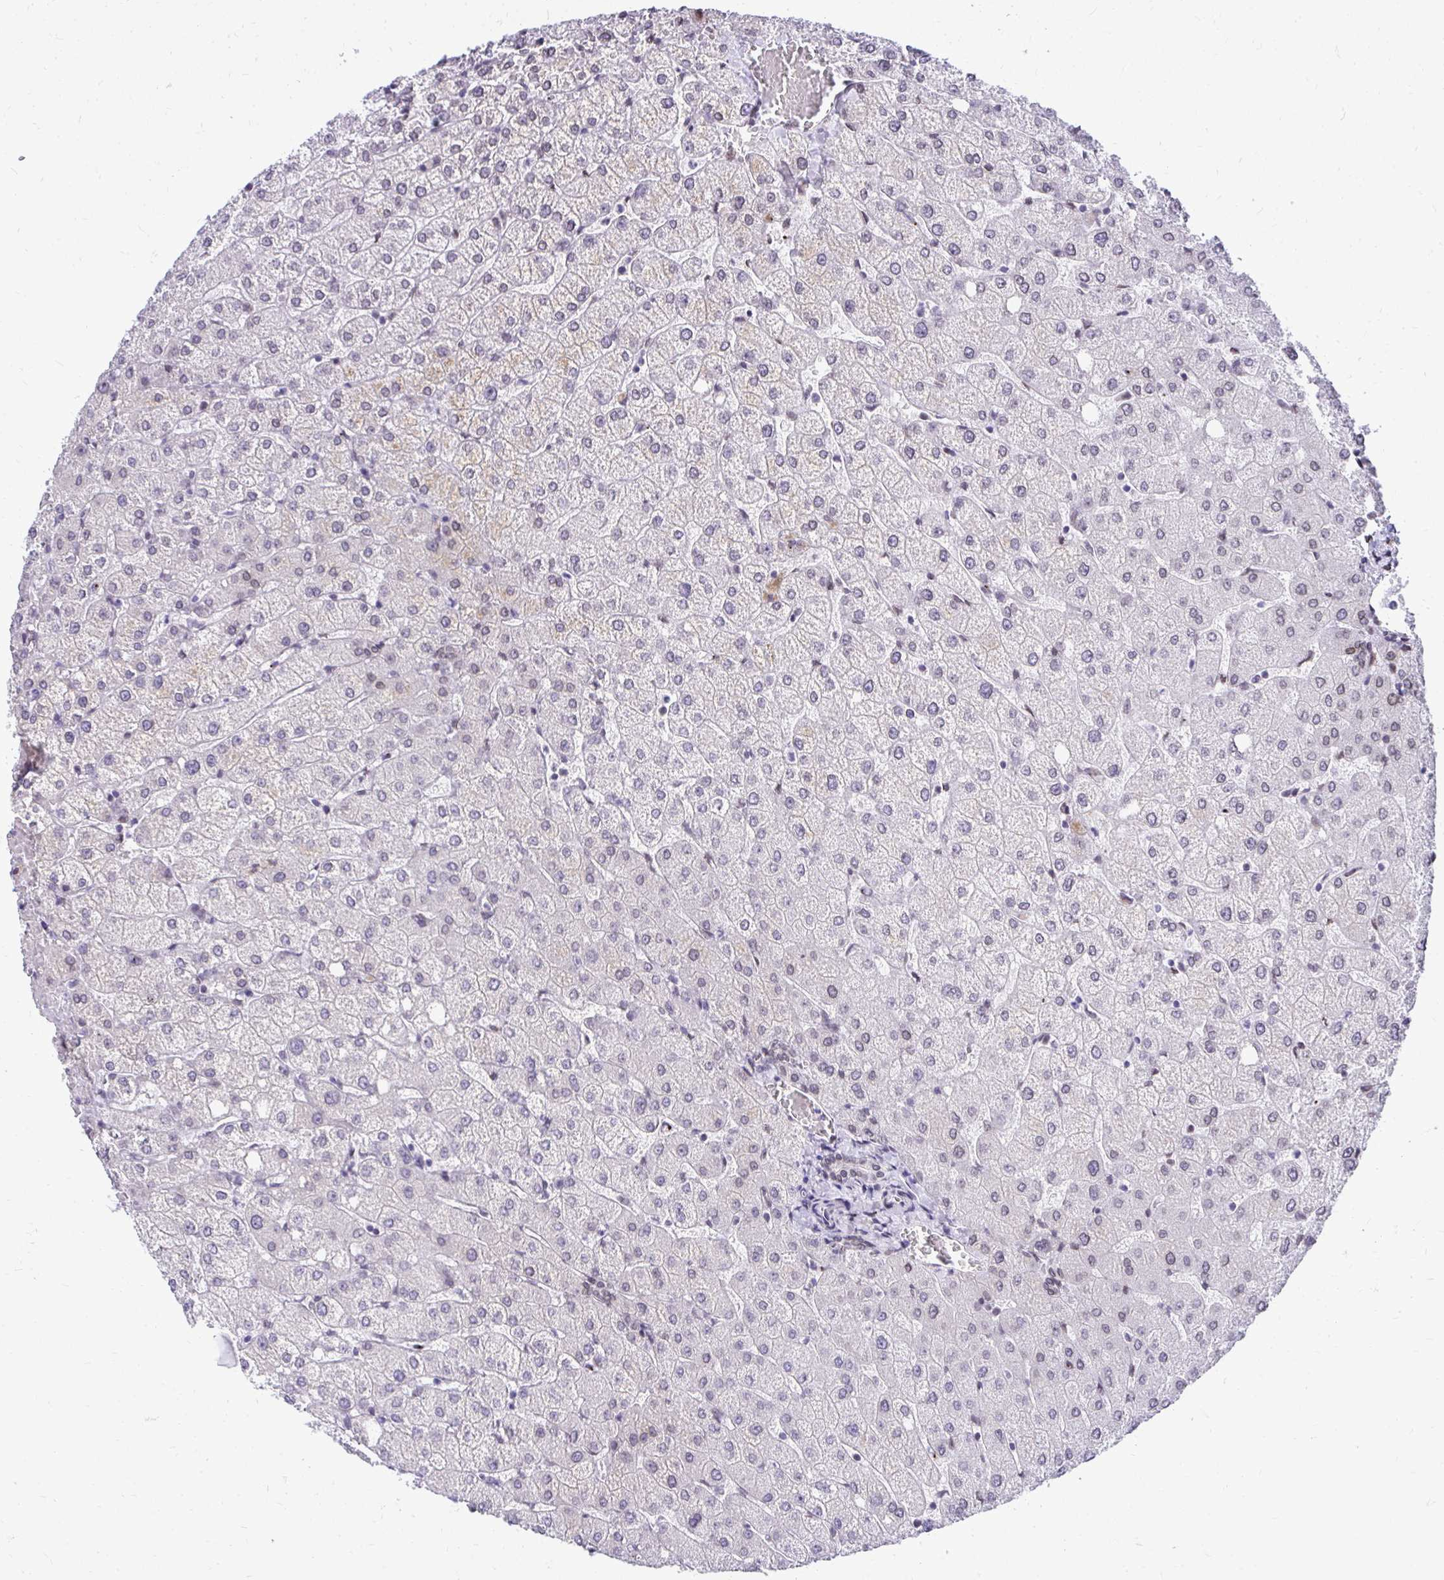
{"staining": {"intensity": "weak", "quantity": "25%-75%", "location": "nuclear"}, "tissue": "liver", "cell_type": "Cholangiocytes", "image_type": "normal", "snomed": [{"axis": "morphology", "description": "Normal tissue, NOS"}, {"axis": "topography", "description": "Liver"}], "caption": "Protein expression analysis of normal human liver reveals weak nuclear staining in approximately 25%-75% of cholangiocytes. (IHC, brightfield microscopy, high magnification).", "gene": "BANF1", "patient": {"sex": "female", "age": 54}}